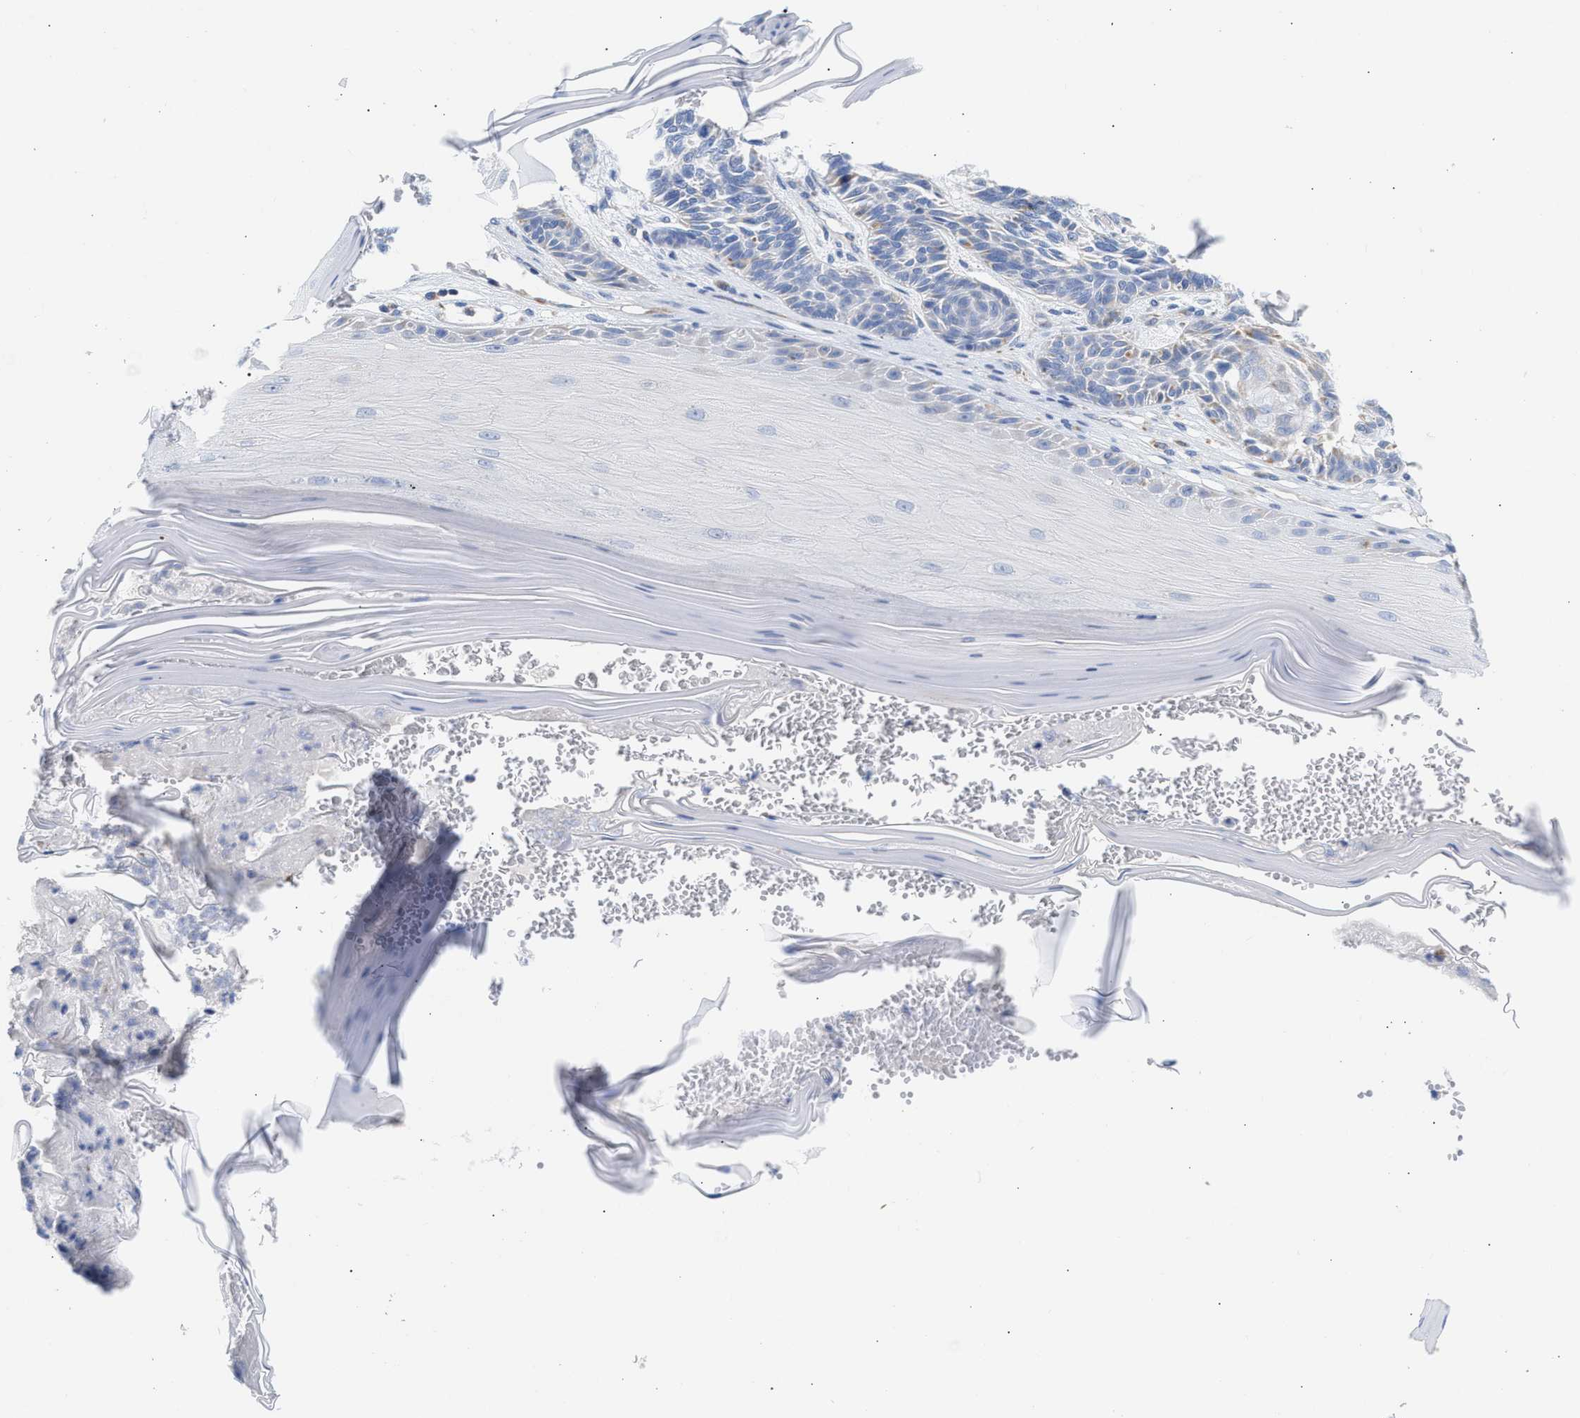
{"staining": {"intensity": "negative", "quantity": "none", "location": "none"}, "tissue": "skin cancer", "cell_type": "Tumor cells", "image_type": "cancer", "snomed": [{"axis": "morphology", "description": "Basal cell carcinoma"}, {"axis": "topography", "description": "Skin"}], "caption": "Immunohistochemical staining of human basal cell carcinoma (skin) displays no significant staining in tumor cells. (DAB immunohistochemistry visualized using brightfield microscopy, high magnification).", "gene": "ACOT13", "patient": {"sex": "male", "age": 55}}